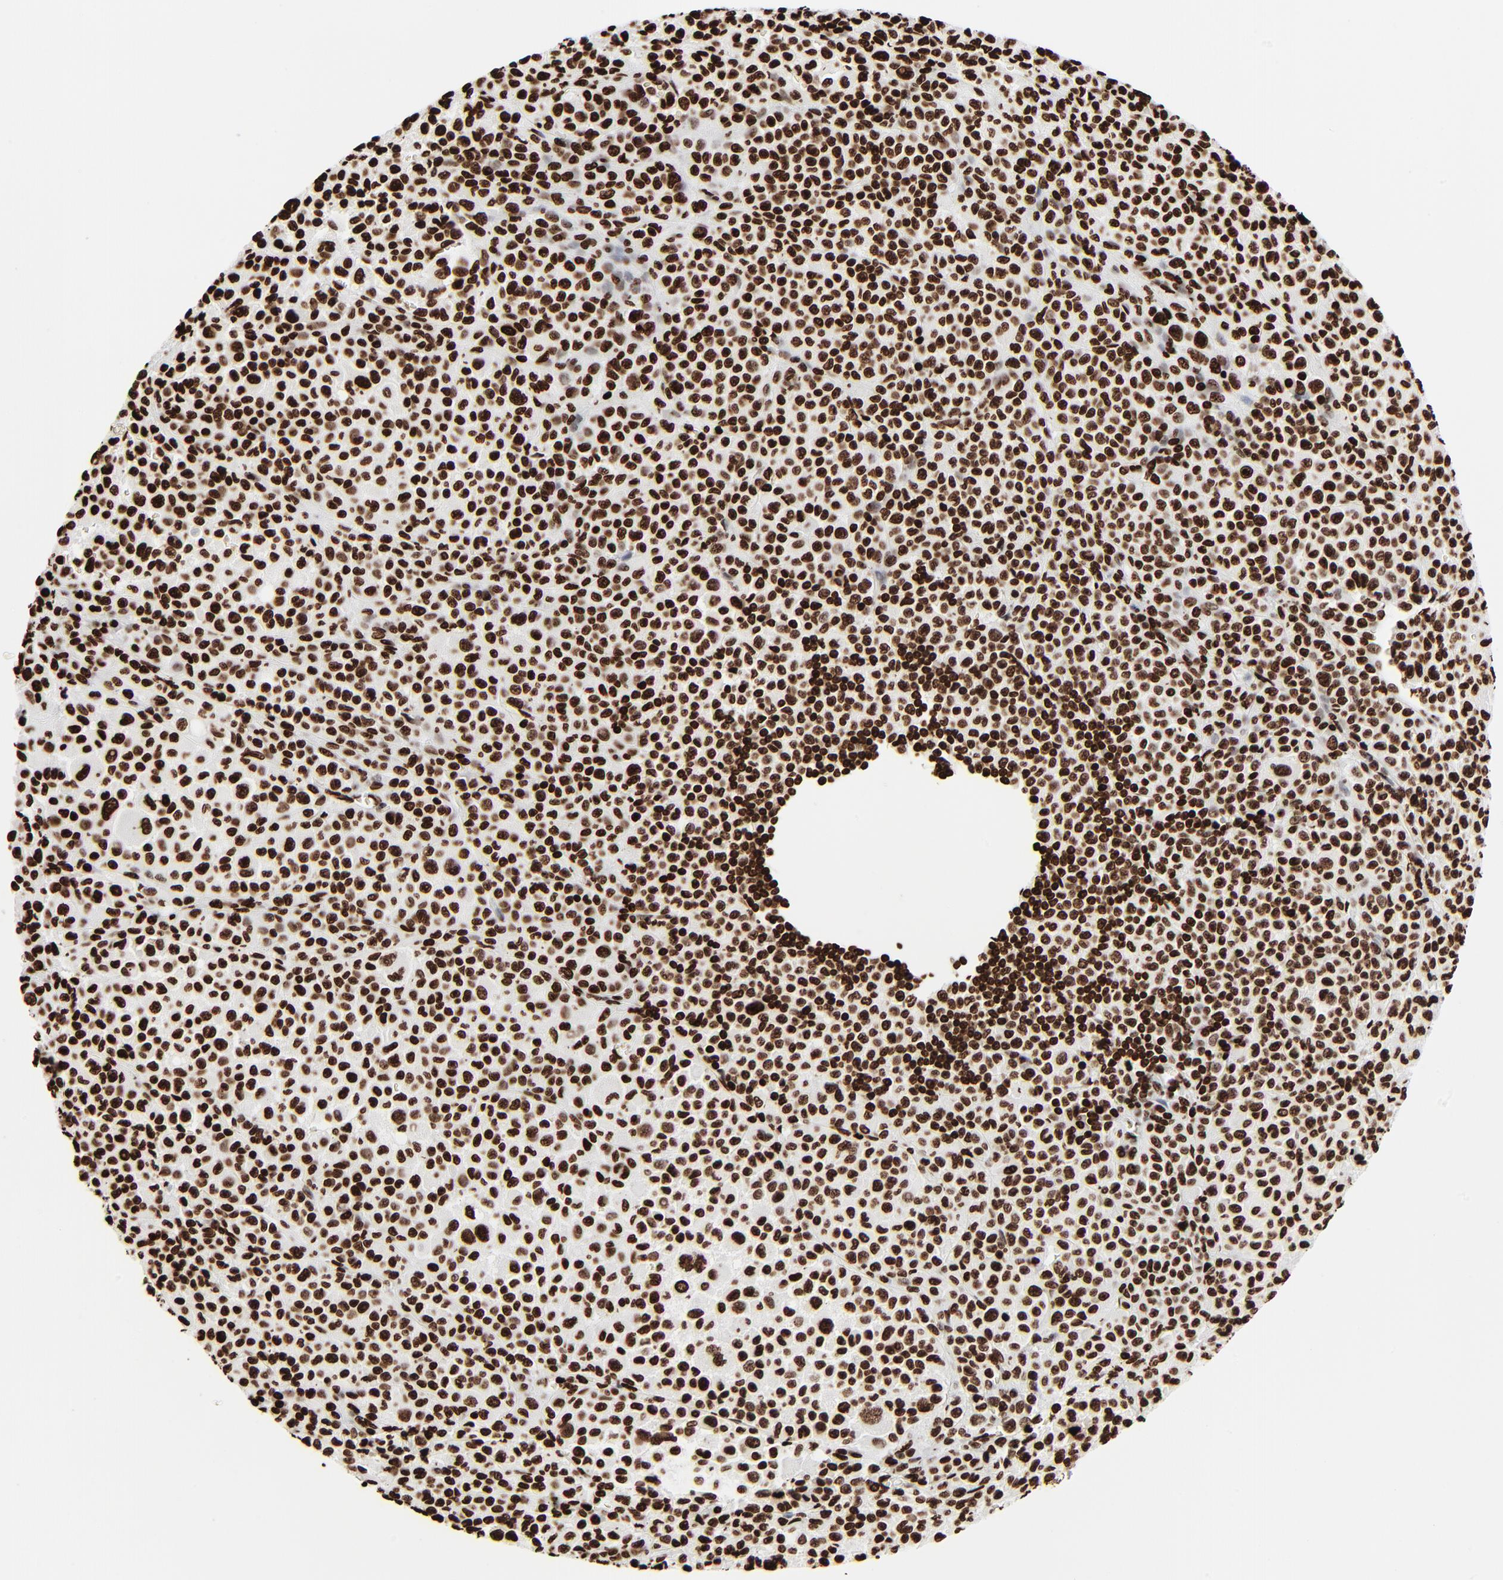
{"staining": {"intensity": "strong", "quantity": ">75%", "location": "nuclear"}, "tissue": "melanoma", "cell_type": "Tumor cells", "image_type": "cancer", "snomed": [{"axis": "morphology", "description": "Malignant melanoma, Metastatic site"}, {"axis": "topography", "description": "Skin"}], "caption": "Brown immunohistochemical staining in human melanoma displays strong nuclear staining in approximately >75% of tumor cells.", "gene": "H3-4", "patient": {"sex": "female", "age": 74}}